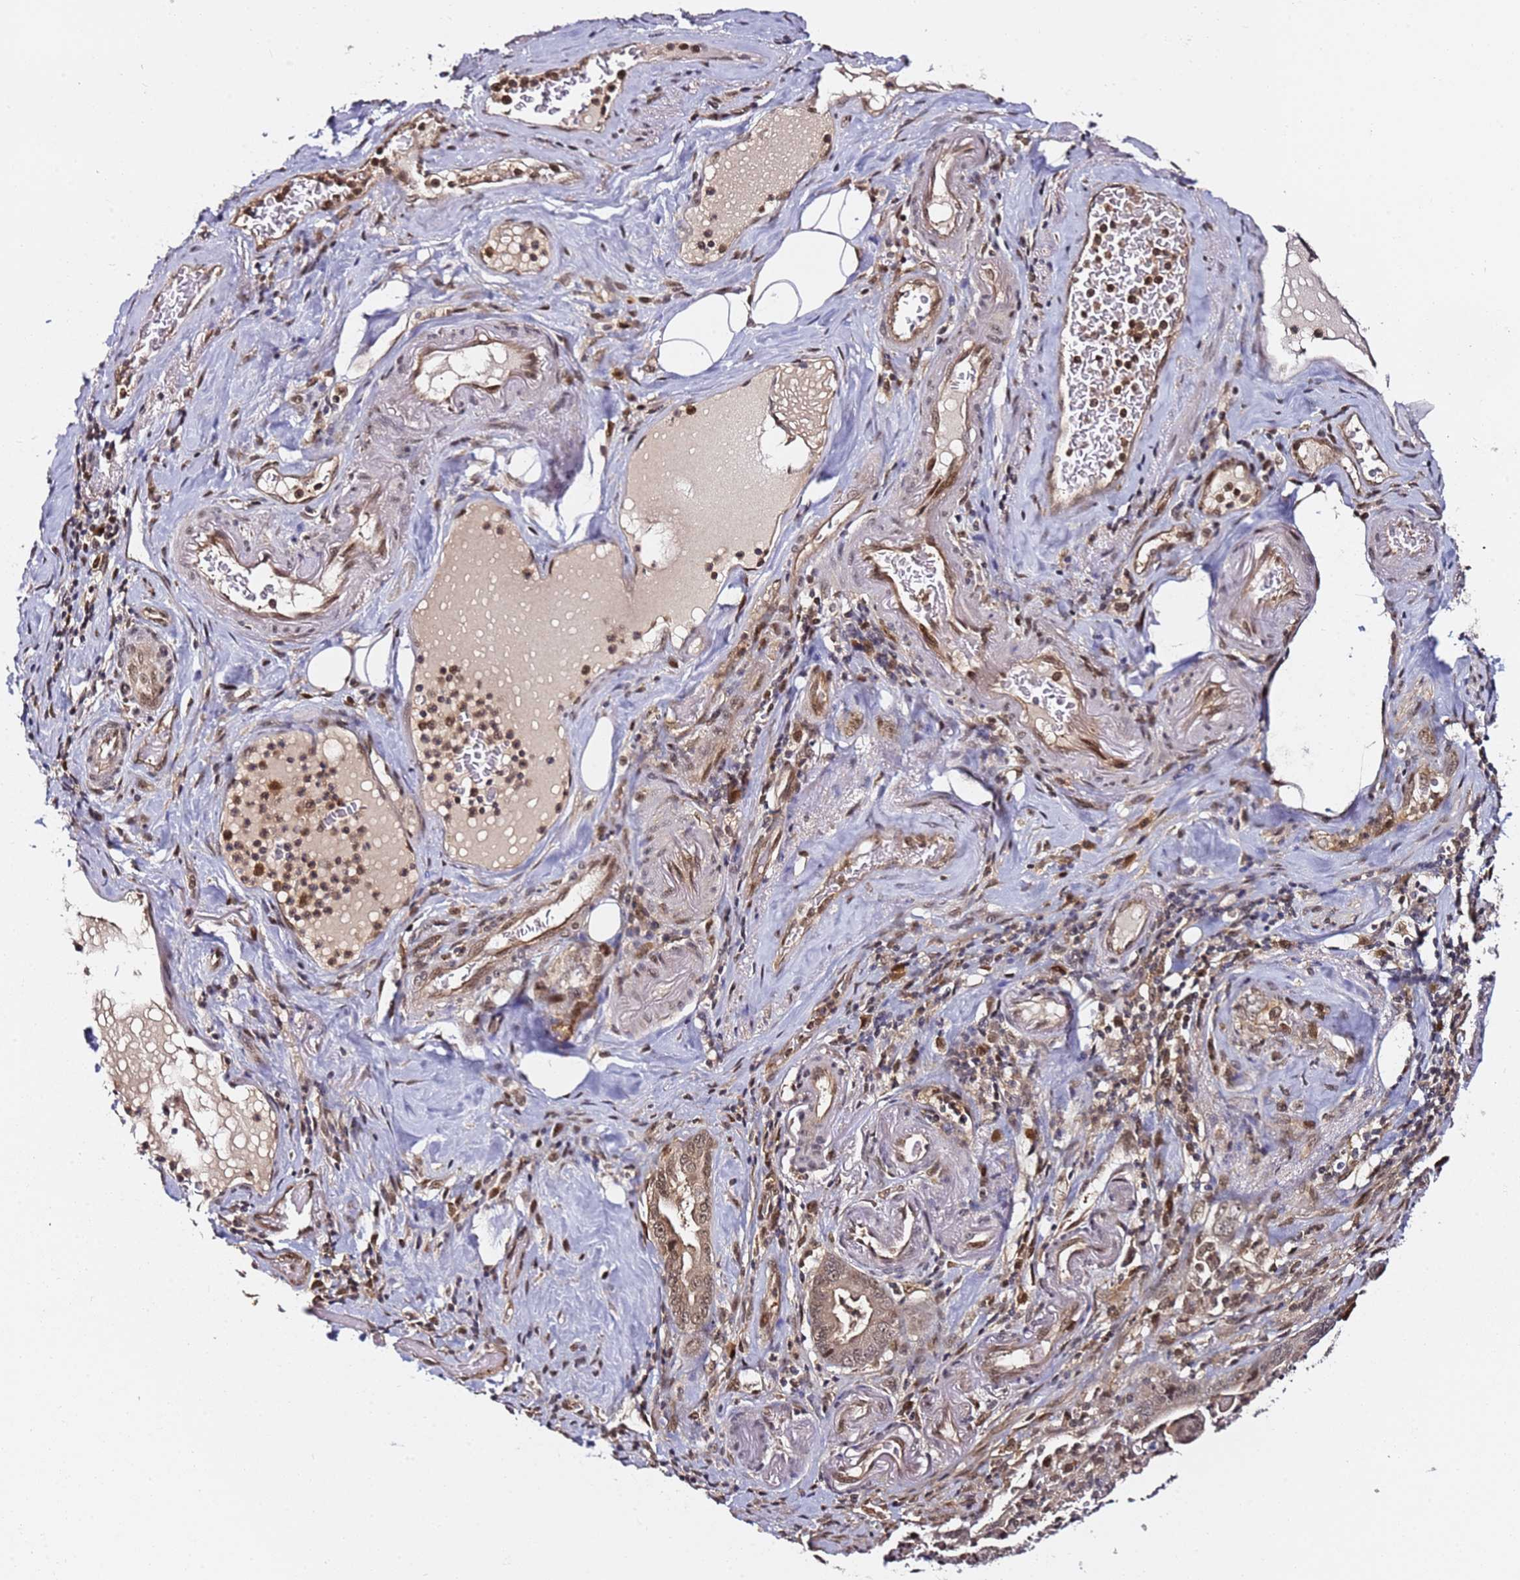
{"staining": {"intensity": "moderate", "quantity": ">75%", "location": "cytoplasmic/membranous,nuclear"}, "tissue": "pancreatic cancer", "cell_type": "Tumor cells", "image_type": "cancer", "snomed": [{"axis": "morphology", "description": "Adenocarcinoma, NOS"}, {"axis": "topography", "description": "Pancreas"}], "caption": "Immunohistochemical staining of human pancreatic cancer displays moderate cytoplasmic/membranous and nuclear protein staining in about >75% of tumor cells.", "gene": "RGS18", "patient": {"sex": "male", "age": 70}}